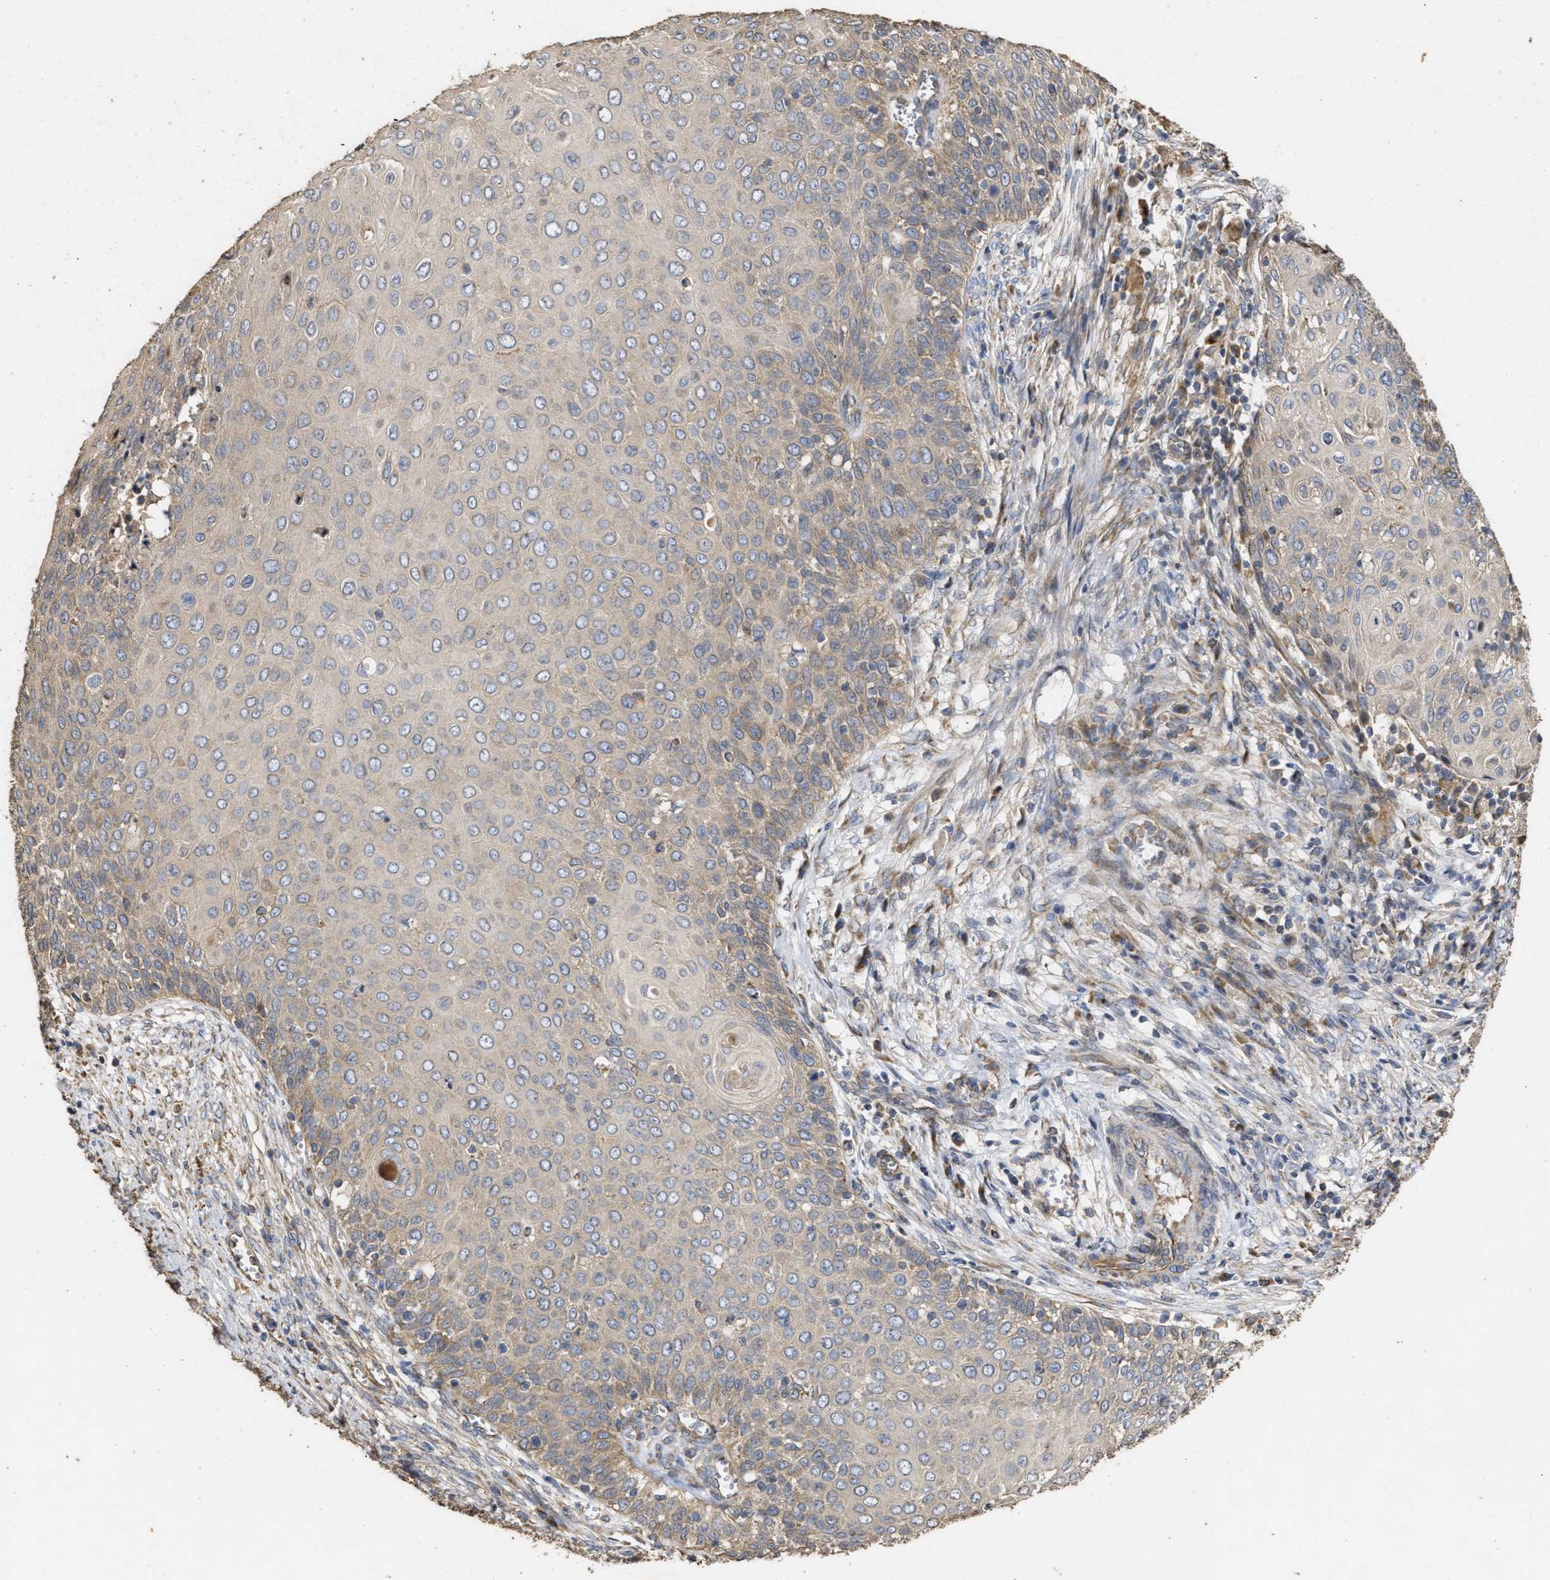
{"staining": {"intensity": "weak", "quantity": "<25%", "location": "cytoplasmic/membranous"}, "tissue": "cervical cancer", "cell_type": "Tumor cells", "image_type": "cancer", "snomed": [{"axis": "morphology", "description": "Squamous cell carcinoma, NOS"}, {"axis": "topography", "description": "Cervix"}], "caption": "An immunohistochemistry (IHC) photomicrograph of cervical squamous cell carcinoma is shown. There is no staining in tumor cells of cervical squamous cell carcinoma.", "gene": "NAV1", "patient": {"sex": "female", "age": 39}}